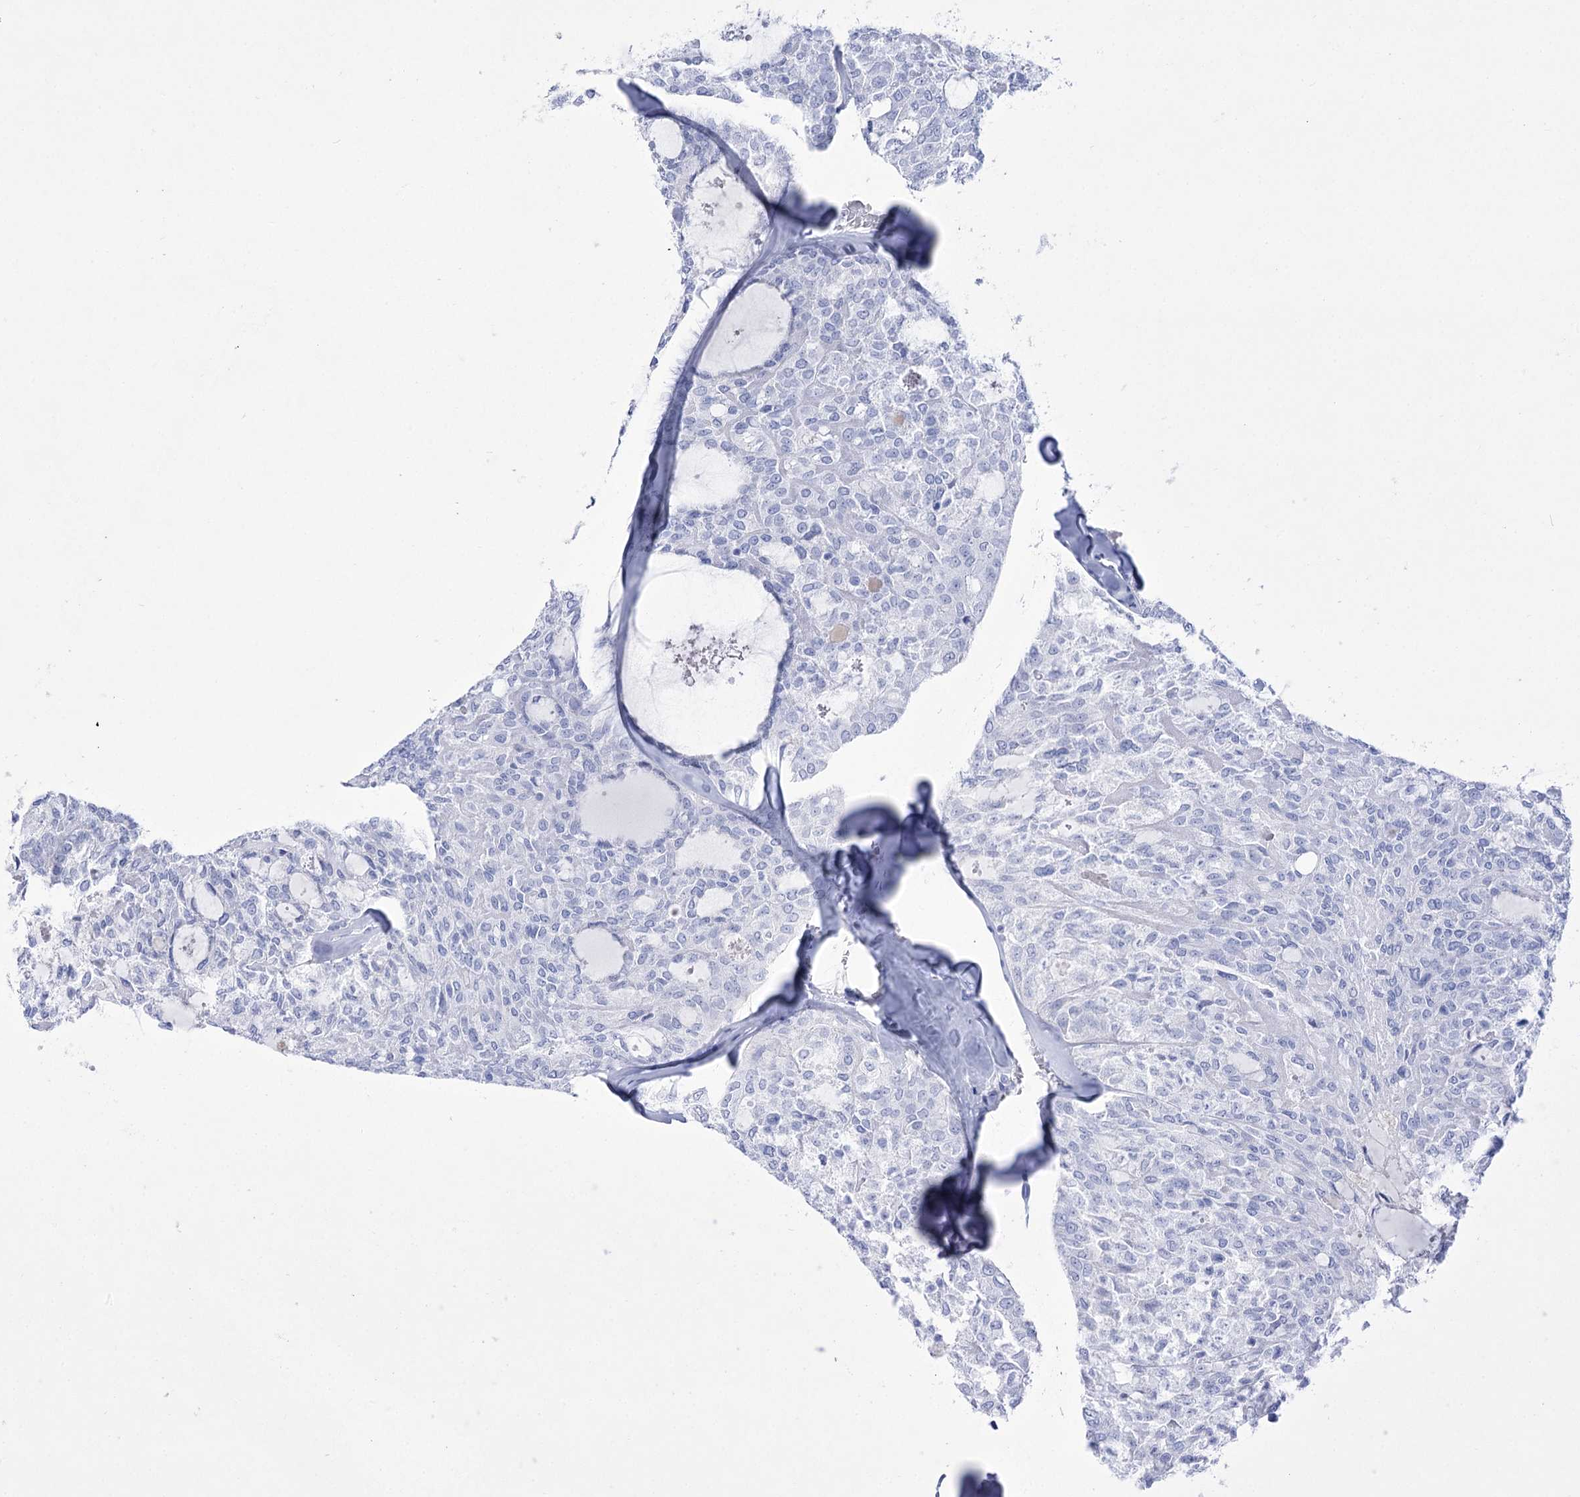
{"staining": {"intensity": "negative", "quantity": "none", "location": "none"}, "tissue": "thyroid cancer", "cell_type": "Tumor cells", "image_type": "cancer", "snomed": [{"axis": "morphology", "description": "Follicular adenoma carcinoma, NOS"}, {"axis": "topography", "description": "Thyroid gland"}], "caption": "Tumor cells show no significant expression in thyroid cancer. (DAB (3,3'-diaminobenzidine) immunohistochemistry visualized using brightfield microscopy, high magnification).", "gene": "RNF186", "patient": {"sex": "male", "age": 75}}